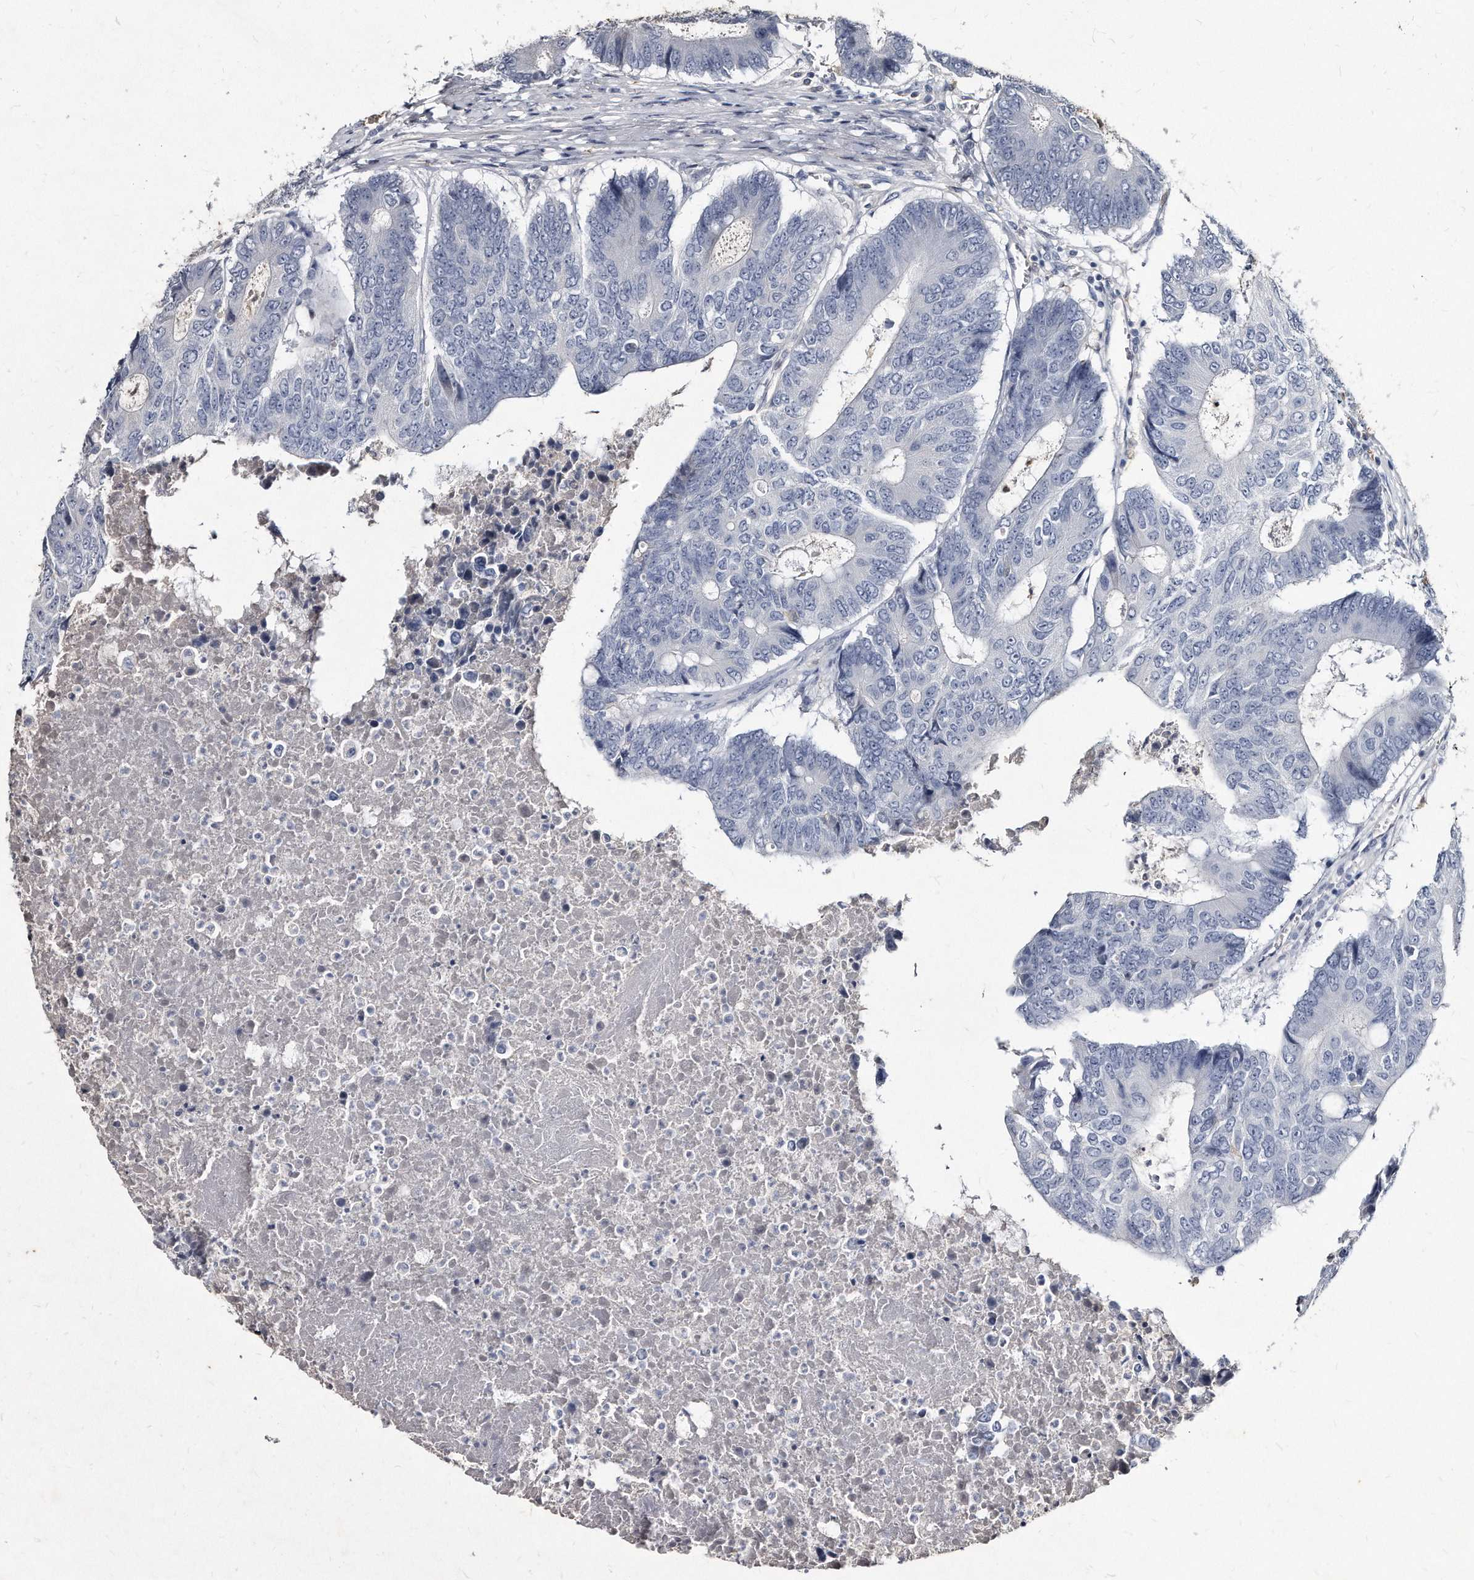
{"staining": {"intensity": "negative", "quantity": "none", "location": "none"}, "tissue": "colorectal cancer", "cell_type": "Tumor cells", "image_type": "cancer", "snomed": [{"axis": "morphology", "description": "Adenocarcinoma, NOS"}, {"axis": "topography", "description": "Colon"}], "caption": "Tumor cells show no significant positivity in colorectal cancer (adenocarcinoma).", "gene": "KLHDC3", "patient": {"sex": "male", "age": 87}}